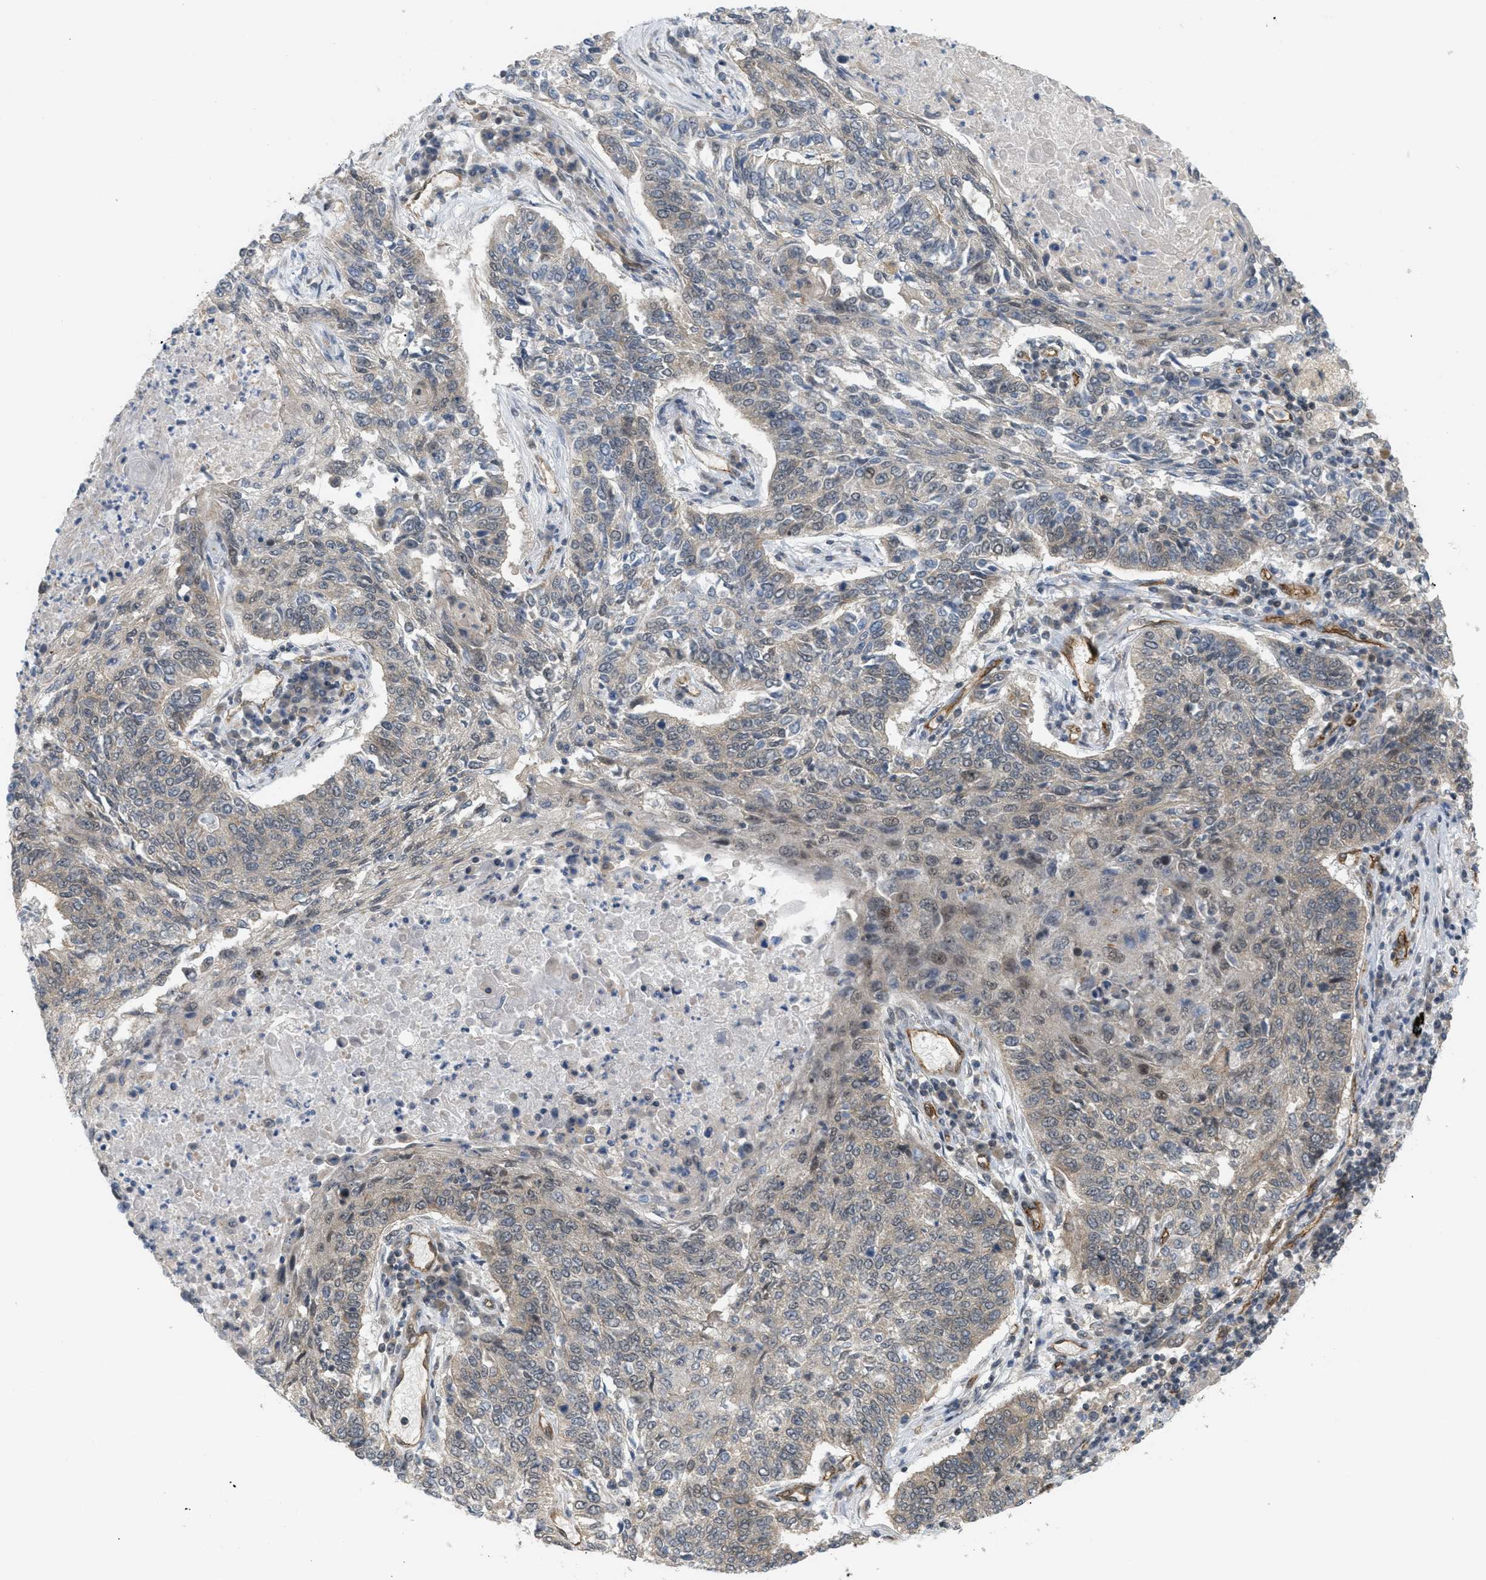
{"staining": {"intensity": "weak", "quantity": "25%-75%", "location": "cytoplasmic/membranous"}, "tissue": "lung cancer", "cell_type": "Tumor cells", "image_type": "cancer", "snomed": [{"axis": "morphology", "description": "Normal tissue, NOS"}, {"axis": "morphology", "description": "Squamous cell carcinoma, NOS"}, {"axis": "topography", "description": "Cartilage tissue"}, {"axis": "topography", "description": "Bronchus"}, {"axis": "topography", "description": "Lung"}], "caption": "A photomicrograph showing weak cytoplasmic/membranous expression in about 25%-75% of tumor cells in lung cancer (squamous cell carcinoma), as visualized by brown immunohistochemical staining.", "gene": "PALMD", "patient": {"sex": "female", "age": 49}}